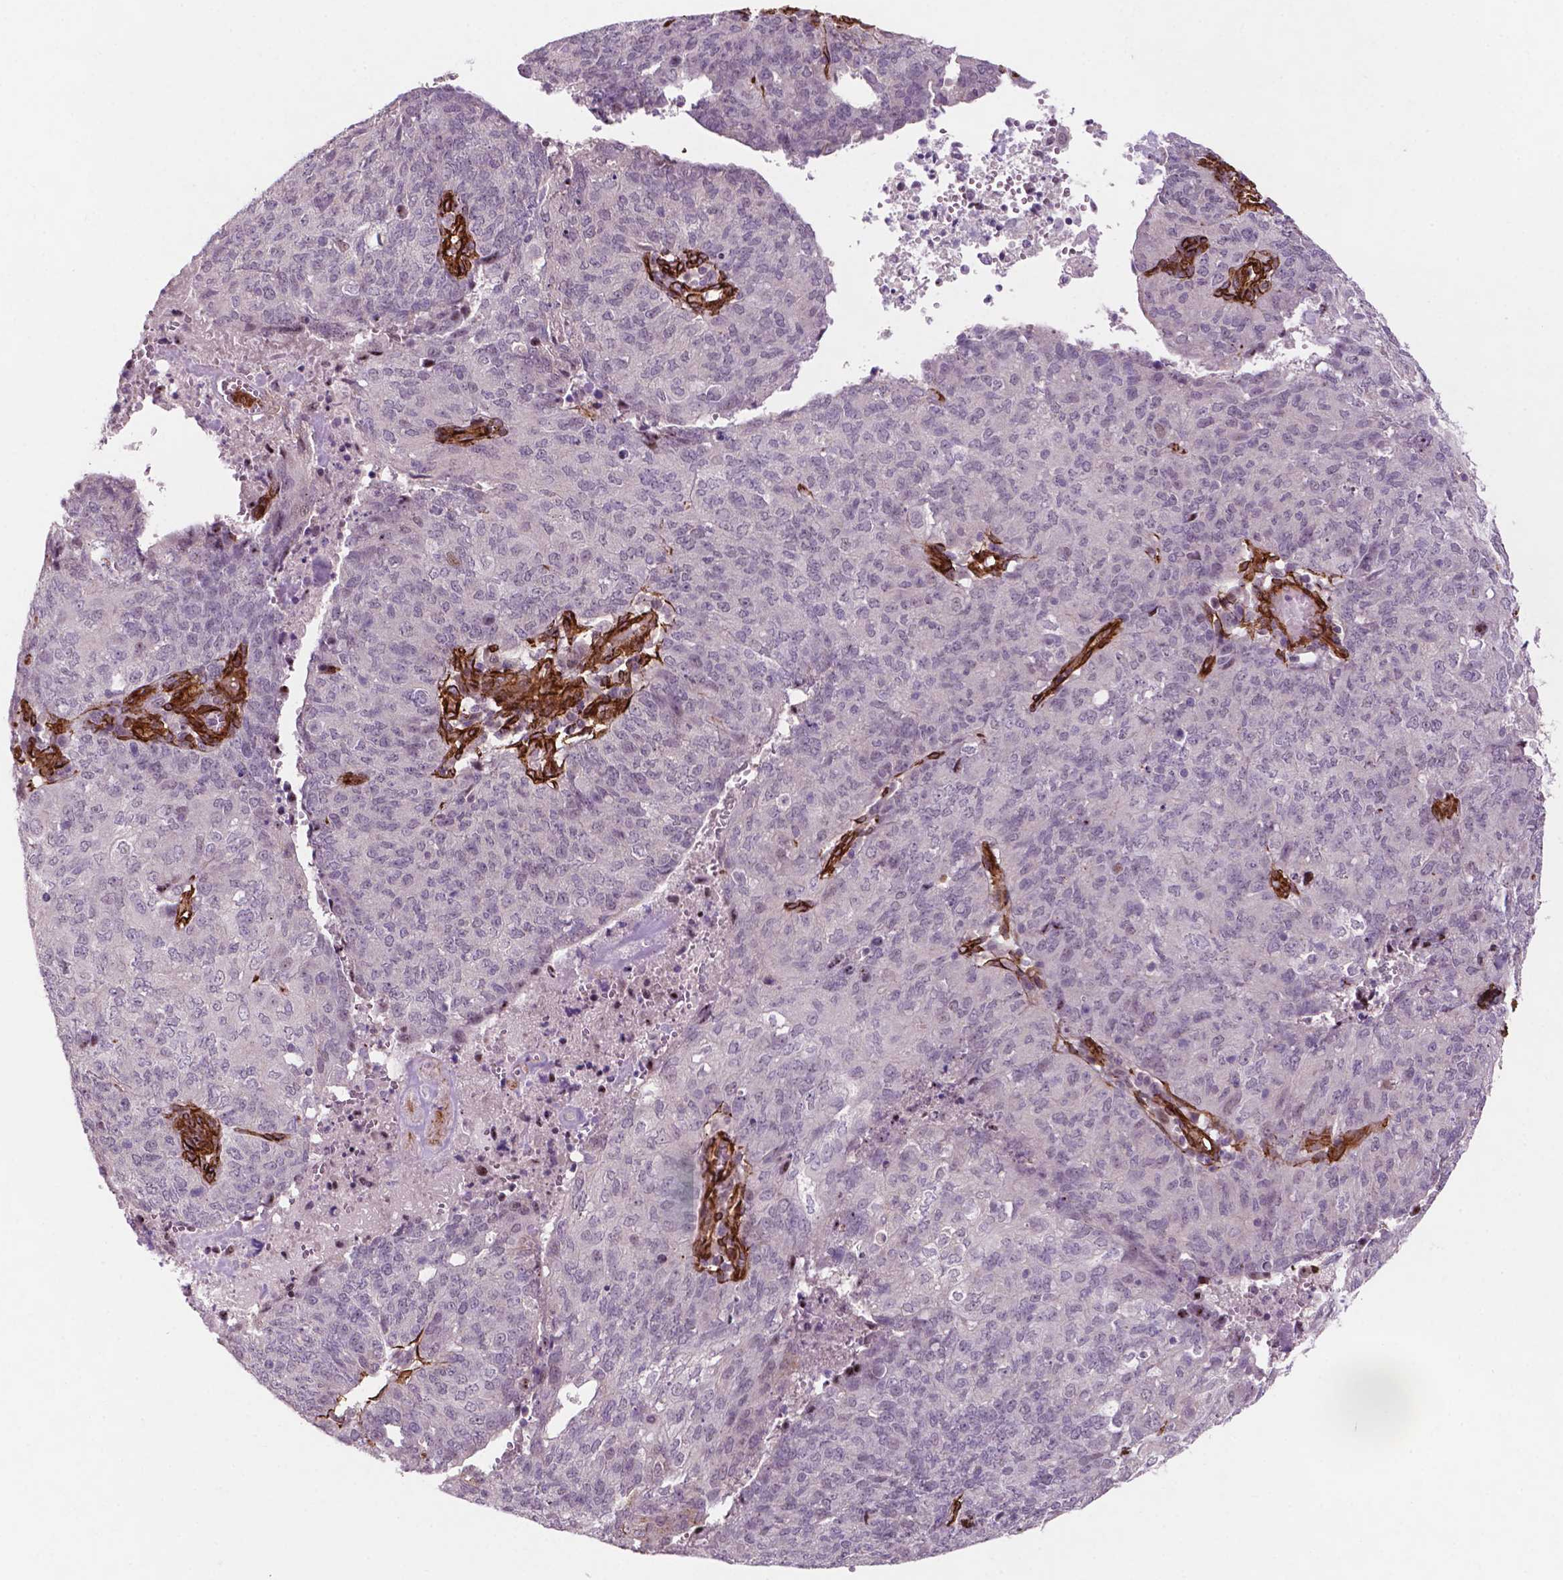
{"staining": {"intensity": "negative", "quantity": "none", "location": "none"}, "tissue": "endometrial cancer", "cell_type": "Tumor cells", "image_type": "cancer", "snomed": [{"axis": "morphology", "description": "Adenocarcinoma, NOS"}, {"axis": "topography", "description": "Endometrium"}], "caption": "DAB immunohistochemical staining of human endometrial cancer shows no significant expression in tumor cells. (Stains: DAB immunohistochemistry (IHC) with hematoxylin counter stain, Microscopy: brightfield microscopy at high magnification).", "gene": "EGFL8", "patient": {"sex": "female", "age": 82}}